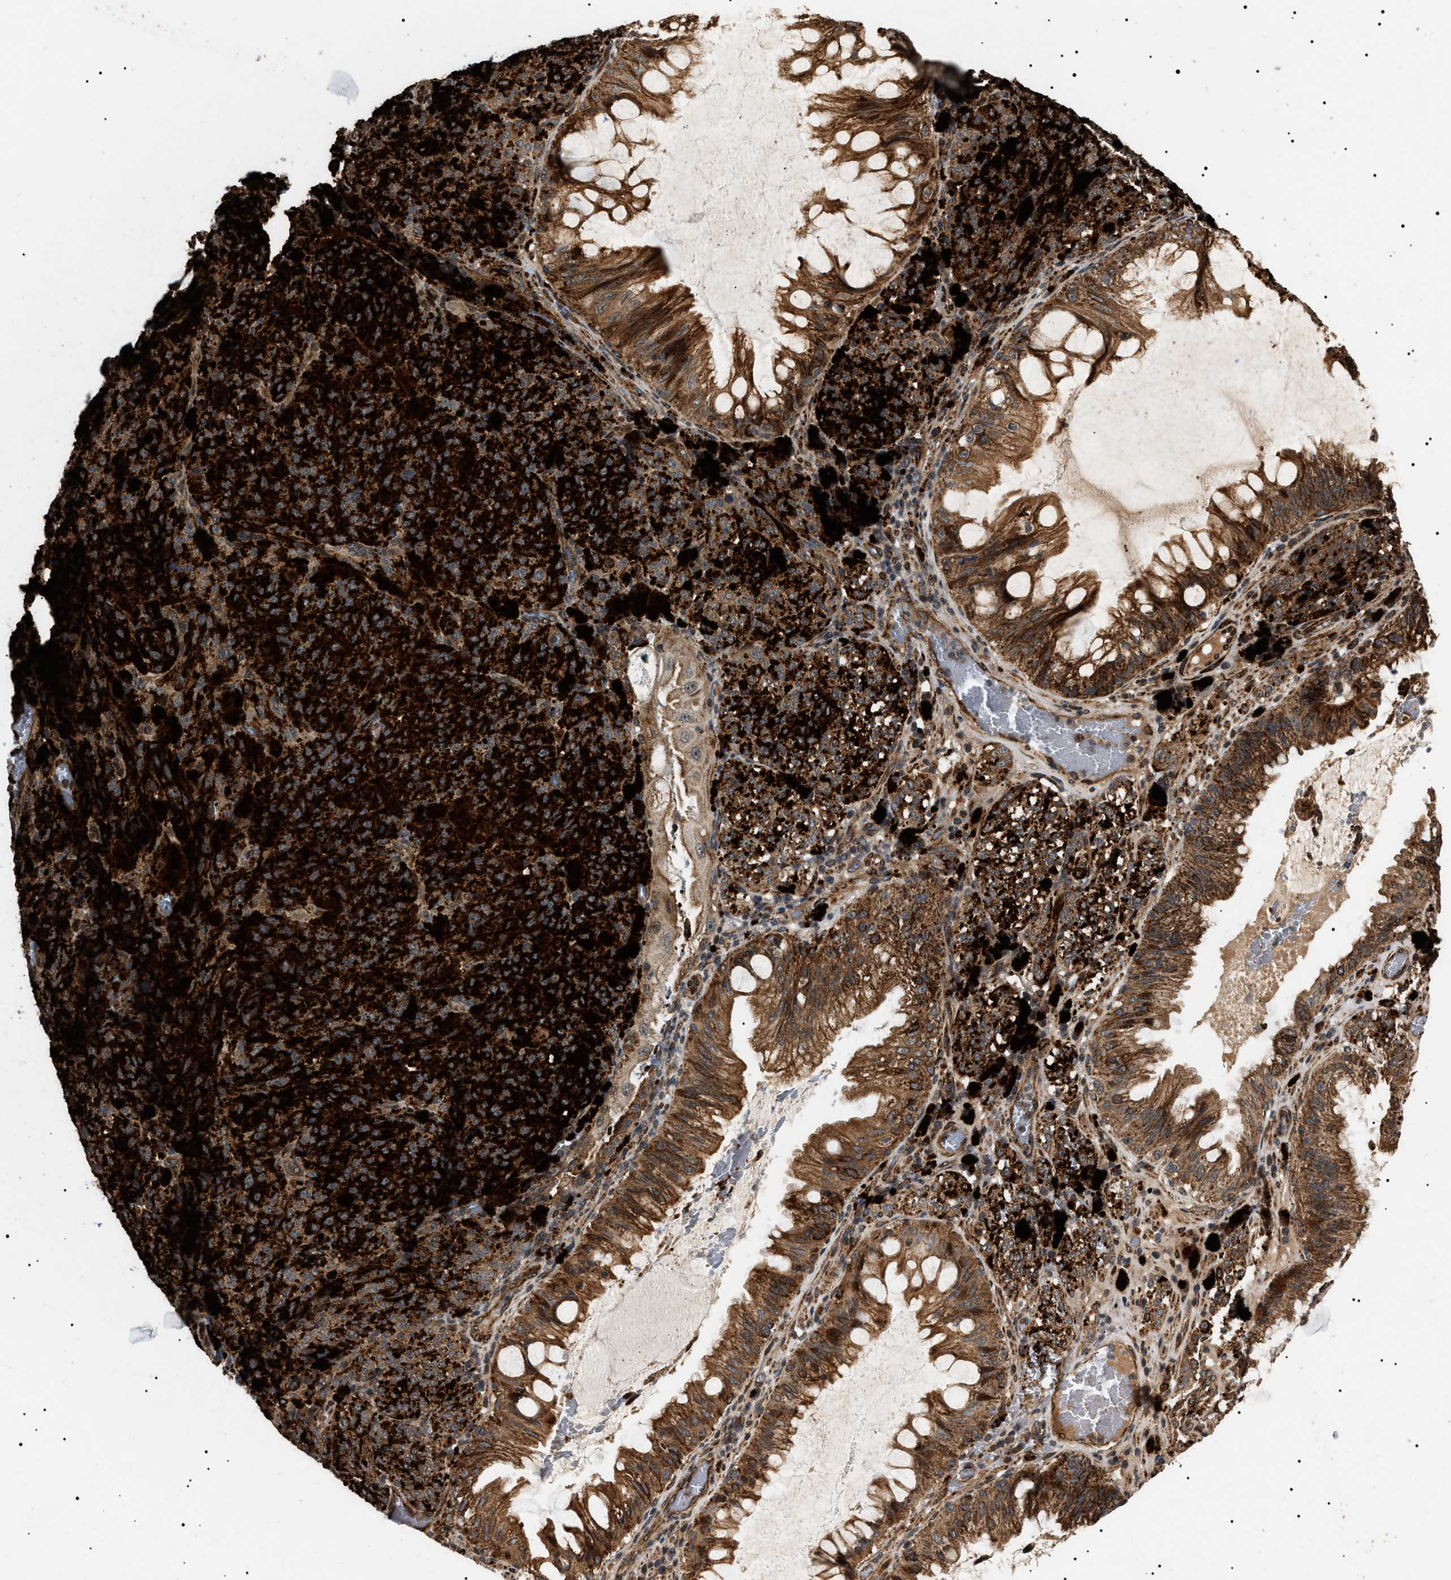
{"staining": {"intensity": "moderate", "quantity": ">75%", "location": "cytoplasmic/membranous"}, "tissue": "melanoma", "cell_type": "Tumor cells", "image_type": "cancer", "snomed": [{"axis": "morphology", "description": "Malignant melanoma, NOS"}, {"axis": "topography", "description": "Rectum"}], "caption": "Brown immunohistochemical staining in malignant melanoma exhibits moderate cytoplasmic/membranous positivity in about >75% of tumor cells.", "gene": "ZBTB26", "patient": {"sex": "female", "age": 81}}